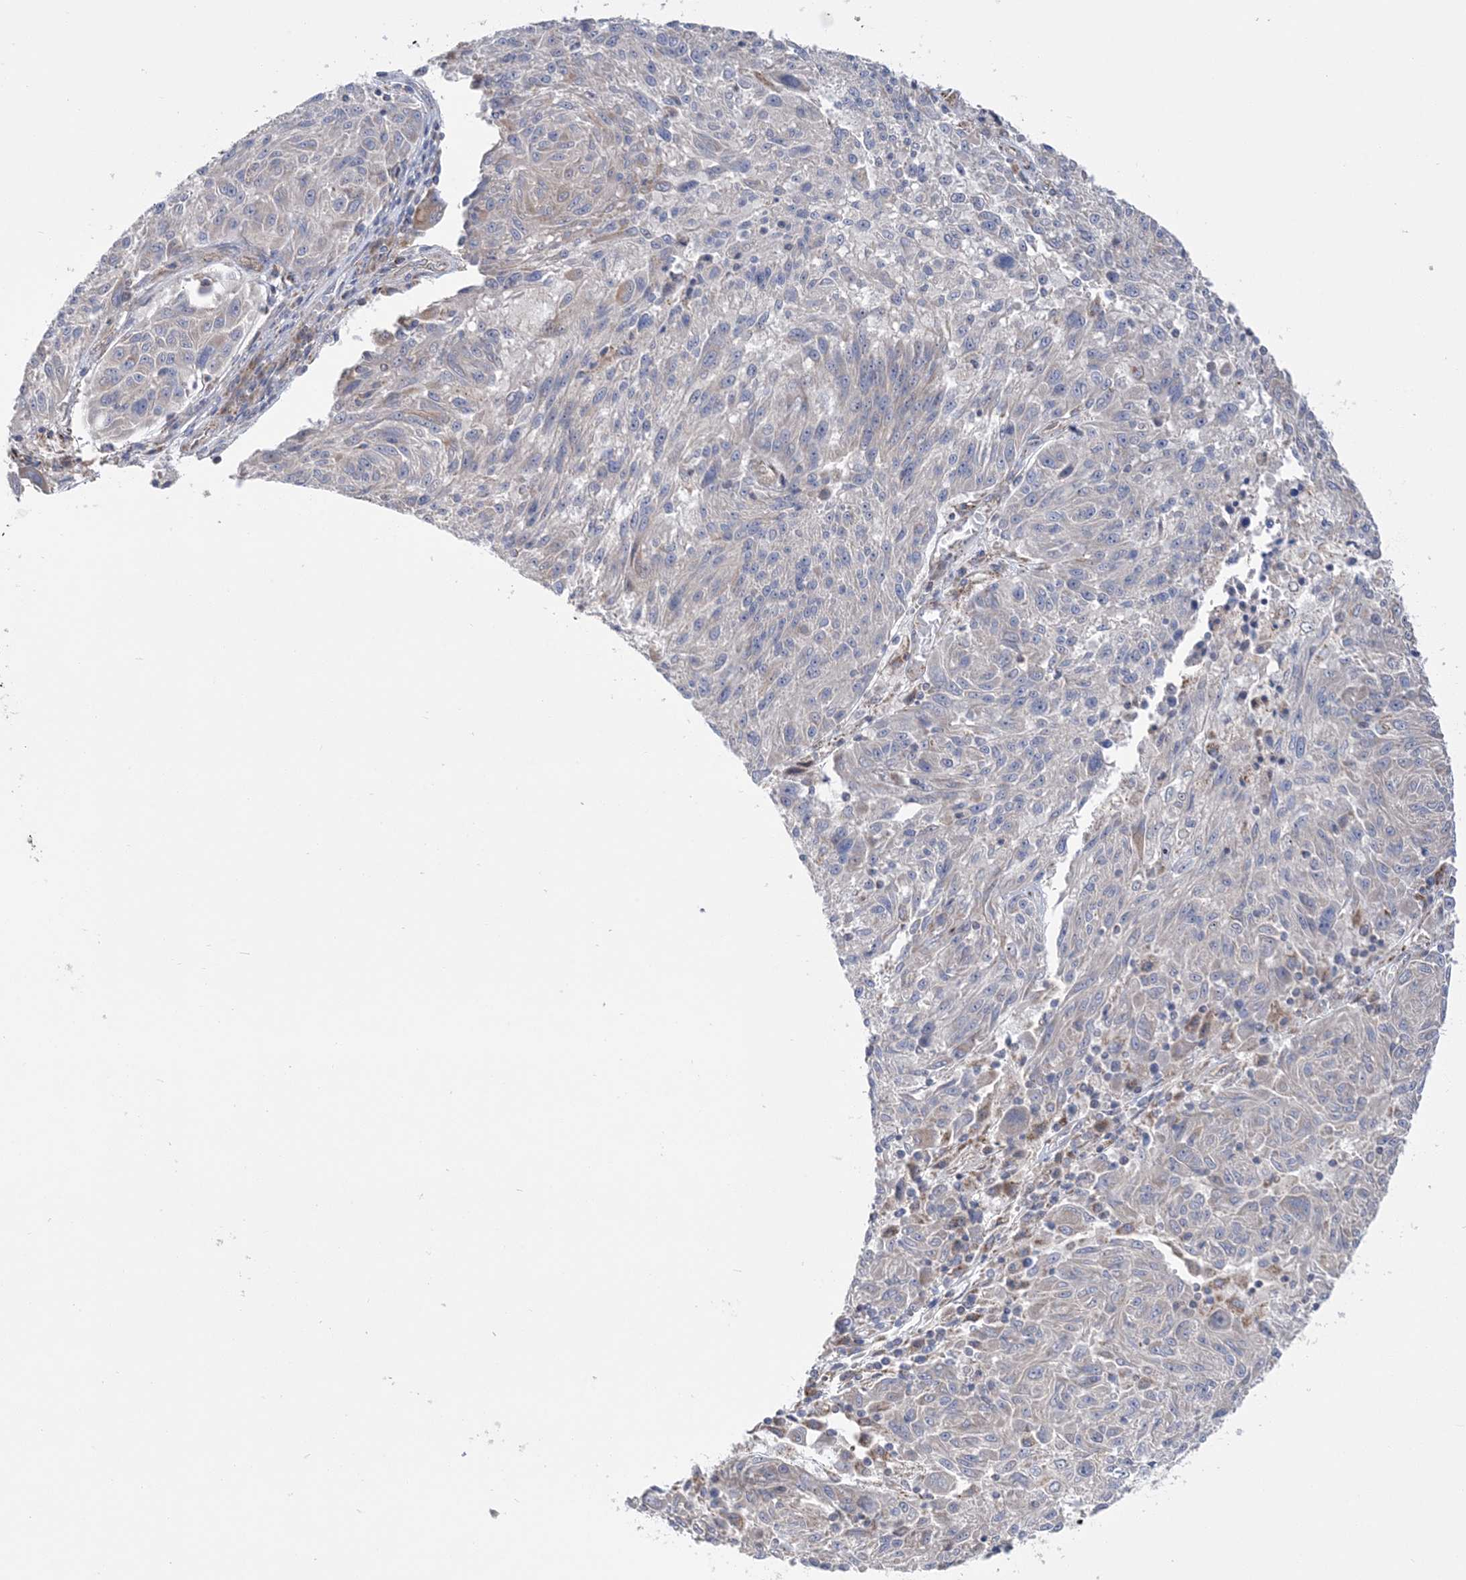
{"staining": {"intensity": "negative", "quantity": "none", "location": "none"}, "tissue": "melanoma", "cell_type": "Tumor cells", "image_type": "cancer", "snomed": [{"axis": "morphology", "description": "Malignant melanoma, NOS"}, {"axis": "topography", "description": "Skin"}], "caption": "An immunohistochemistry (IHC) photomicrograph of melanoma is shown. There is no staining in tumor cells of melanoma.", "gene": "MMADHC", "patient": {"sex": "male", "age": 53}}